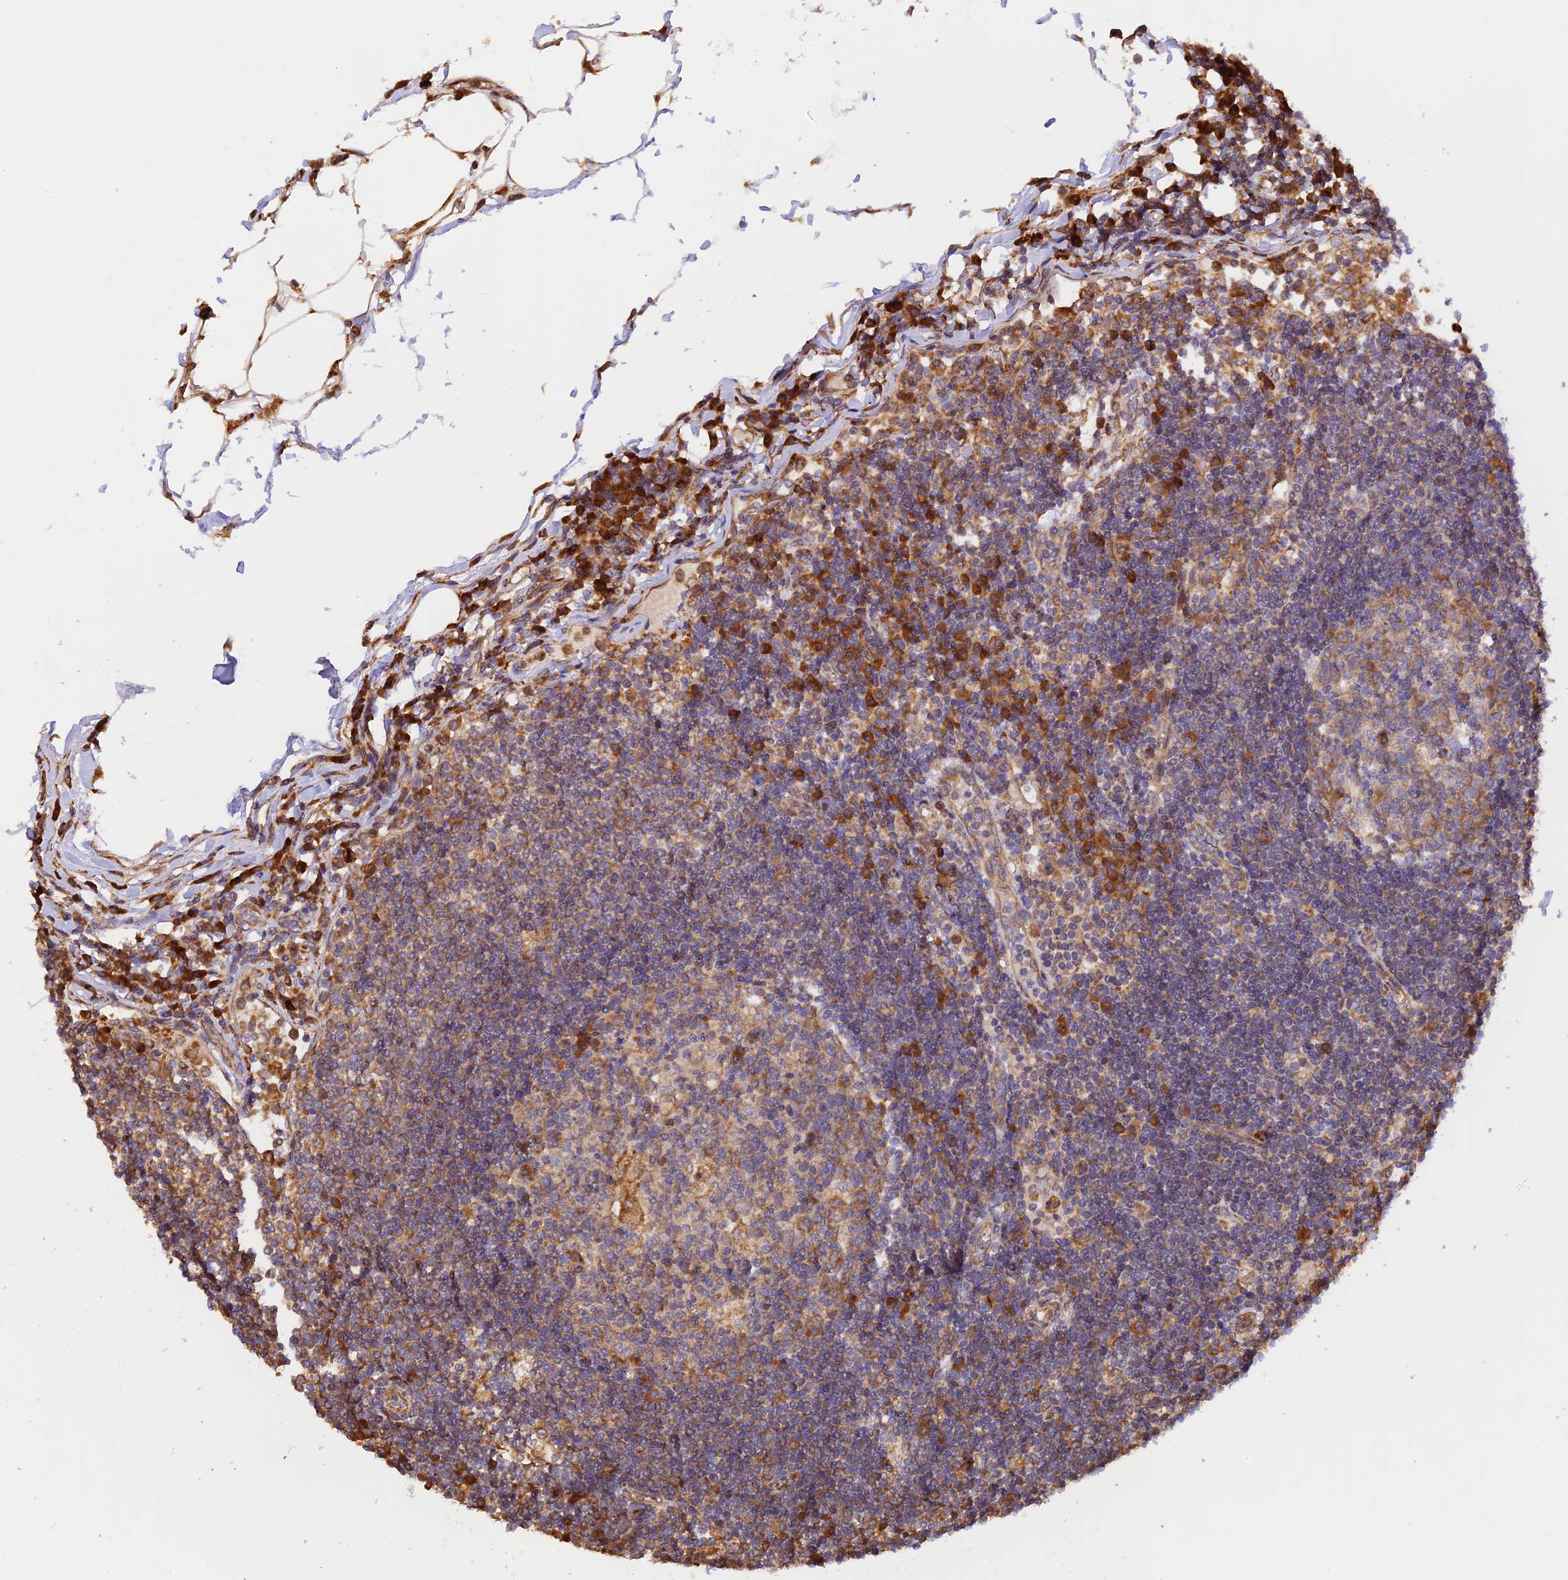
{"staining": {"intensity": "moderate", "quantity": "<25%", "location": "cytoplasmic/membranous"}, "tissue": "lymph node", "cell_type": "Germinal center cells", "image_type": "normal", "snomed": [{"axis": "morphology", "description": "Normal tissue, NOS"}, {"axis": "topography", "description": "Lymph node"}], "caption": "High-power microscopy captured an immunohistochemistry micrograph of benign lymph node, revealing moderate cytoplasmic/membranous staining in approximately <25% of germinal center cells.", "gene": "RPL5", "patient": {"sex": "female", "age": 53}}